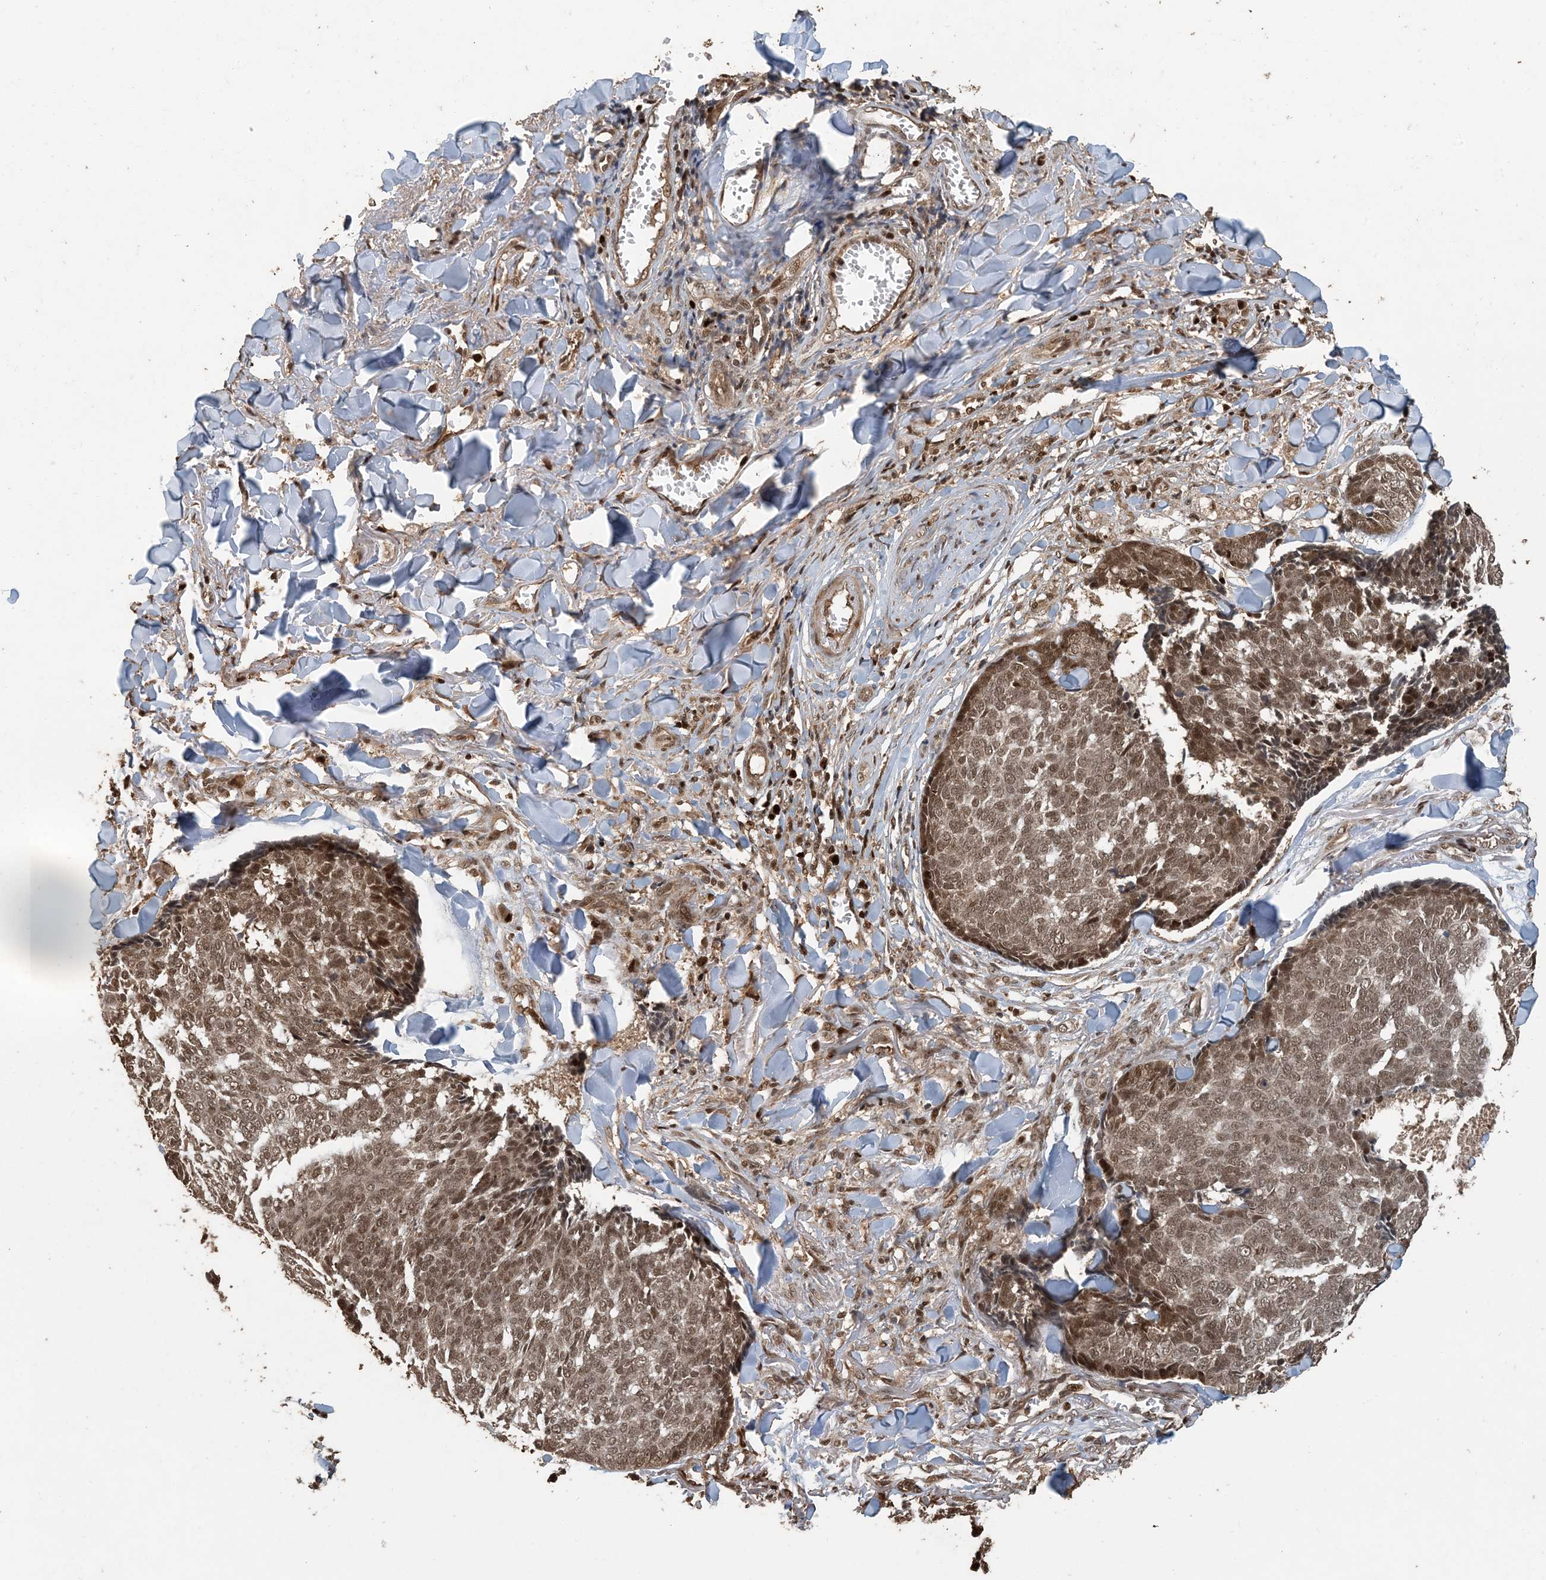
{"staining": {"intensity": "moderate", "quantity": ">75%", "location": "nuclear"}, "tissue": "skin cancer", "cell_type": "Tumor cells", "image_type": "cancer", "snomed": [{"axis": "morphology", "description": "Basal cell carcinoma"}, {"axis": "topography", "description": "Skin"}], "caption": "A medium amount of moderate nuclear expression is identified in approximately >75% of tumor cells in skin cancer (basal cell carcinoma) tissue.", "gene": "ATP13A2", "patient": {"sex": "male", "age": 84}}